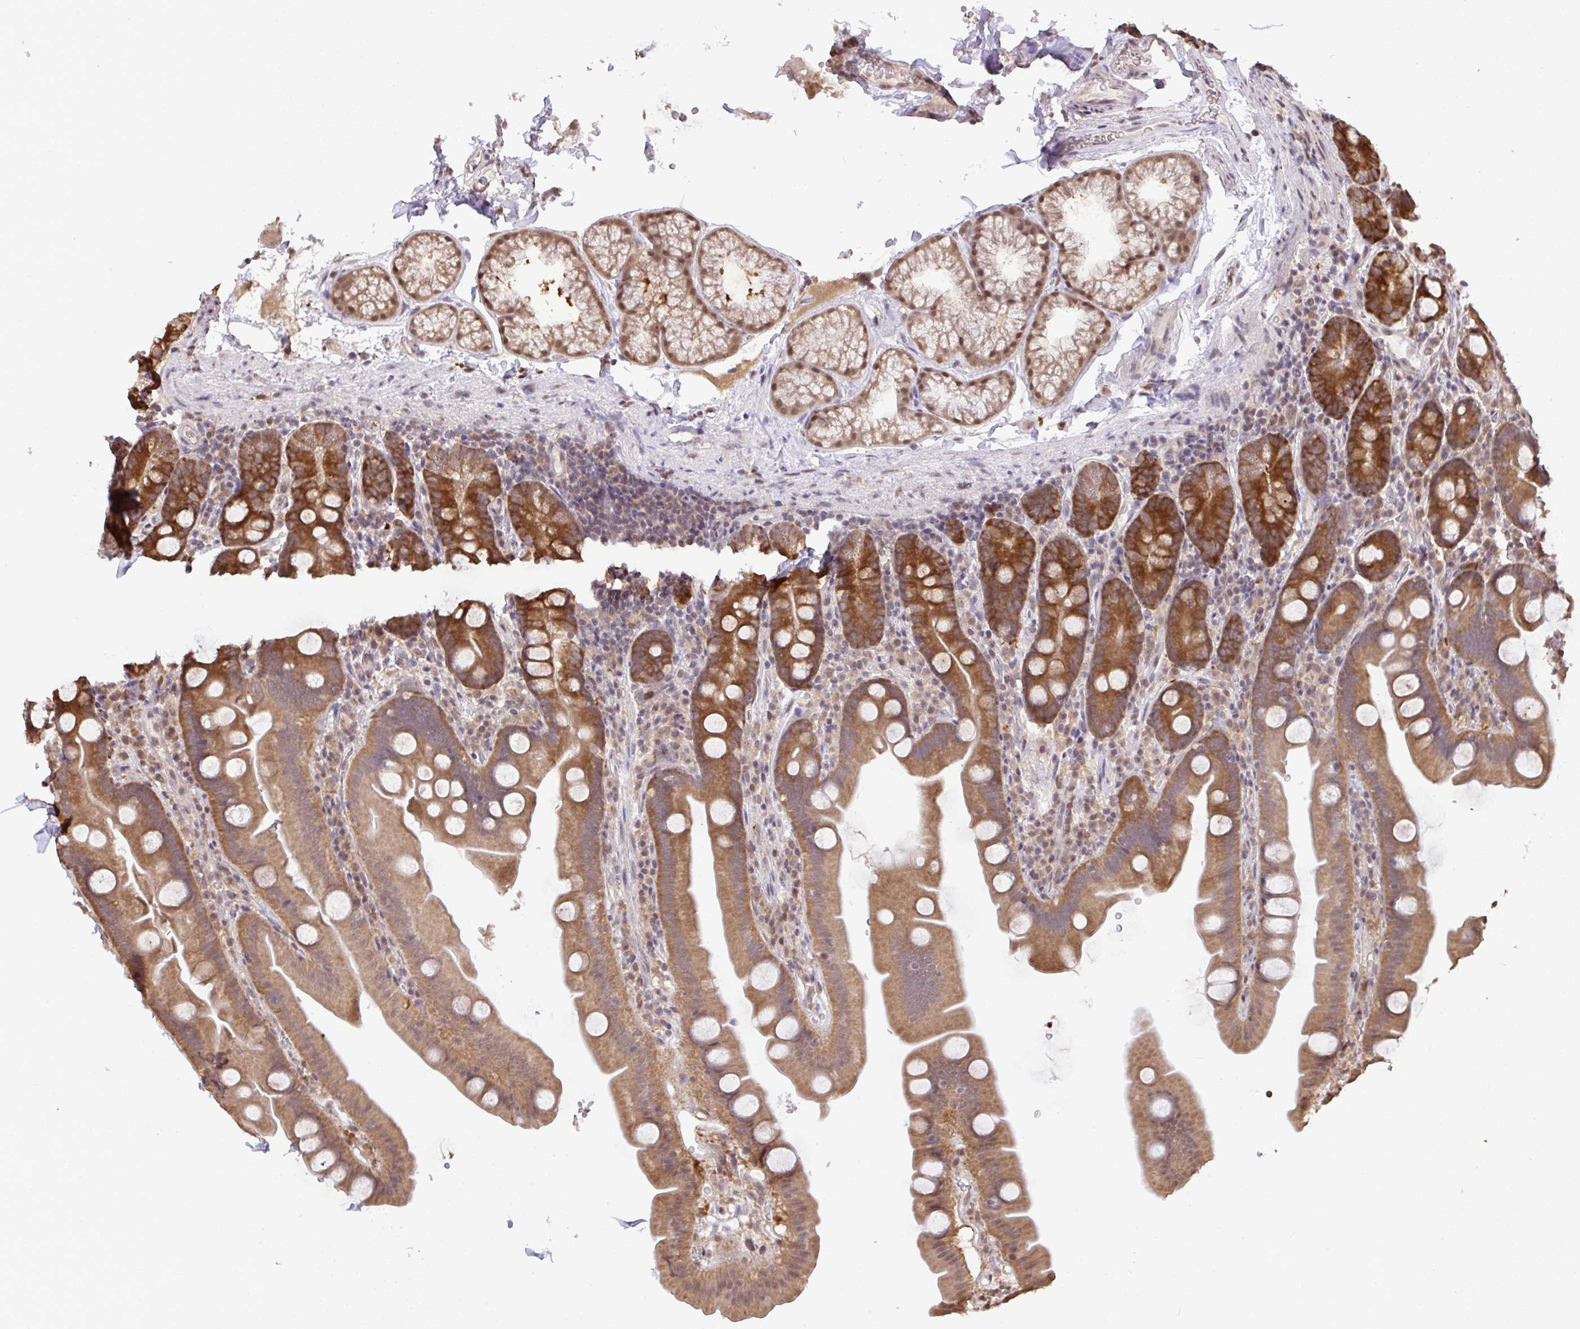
{"staining": {"intensity": "strong", "quantity": ">75%", "location": "cytoplasmic/membranous"}, "tissue": "small intestine", "cell_type": "Glandular cells", "image_type": "normal", "snomed": [{"axis": "morphology", "description": "Normal tissue, NOS"}, {"axis": "topography", "description": "Small intestine"}], "caption": "Strong cytoplasmic/membranous protein staining is appreciated in about >75% of glandular cells in small intestine.", "gene": "C12orf57", "patient": {"sex": "female", "age": 68}}